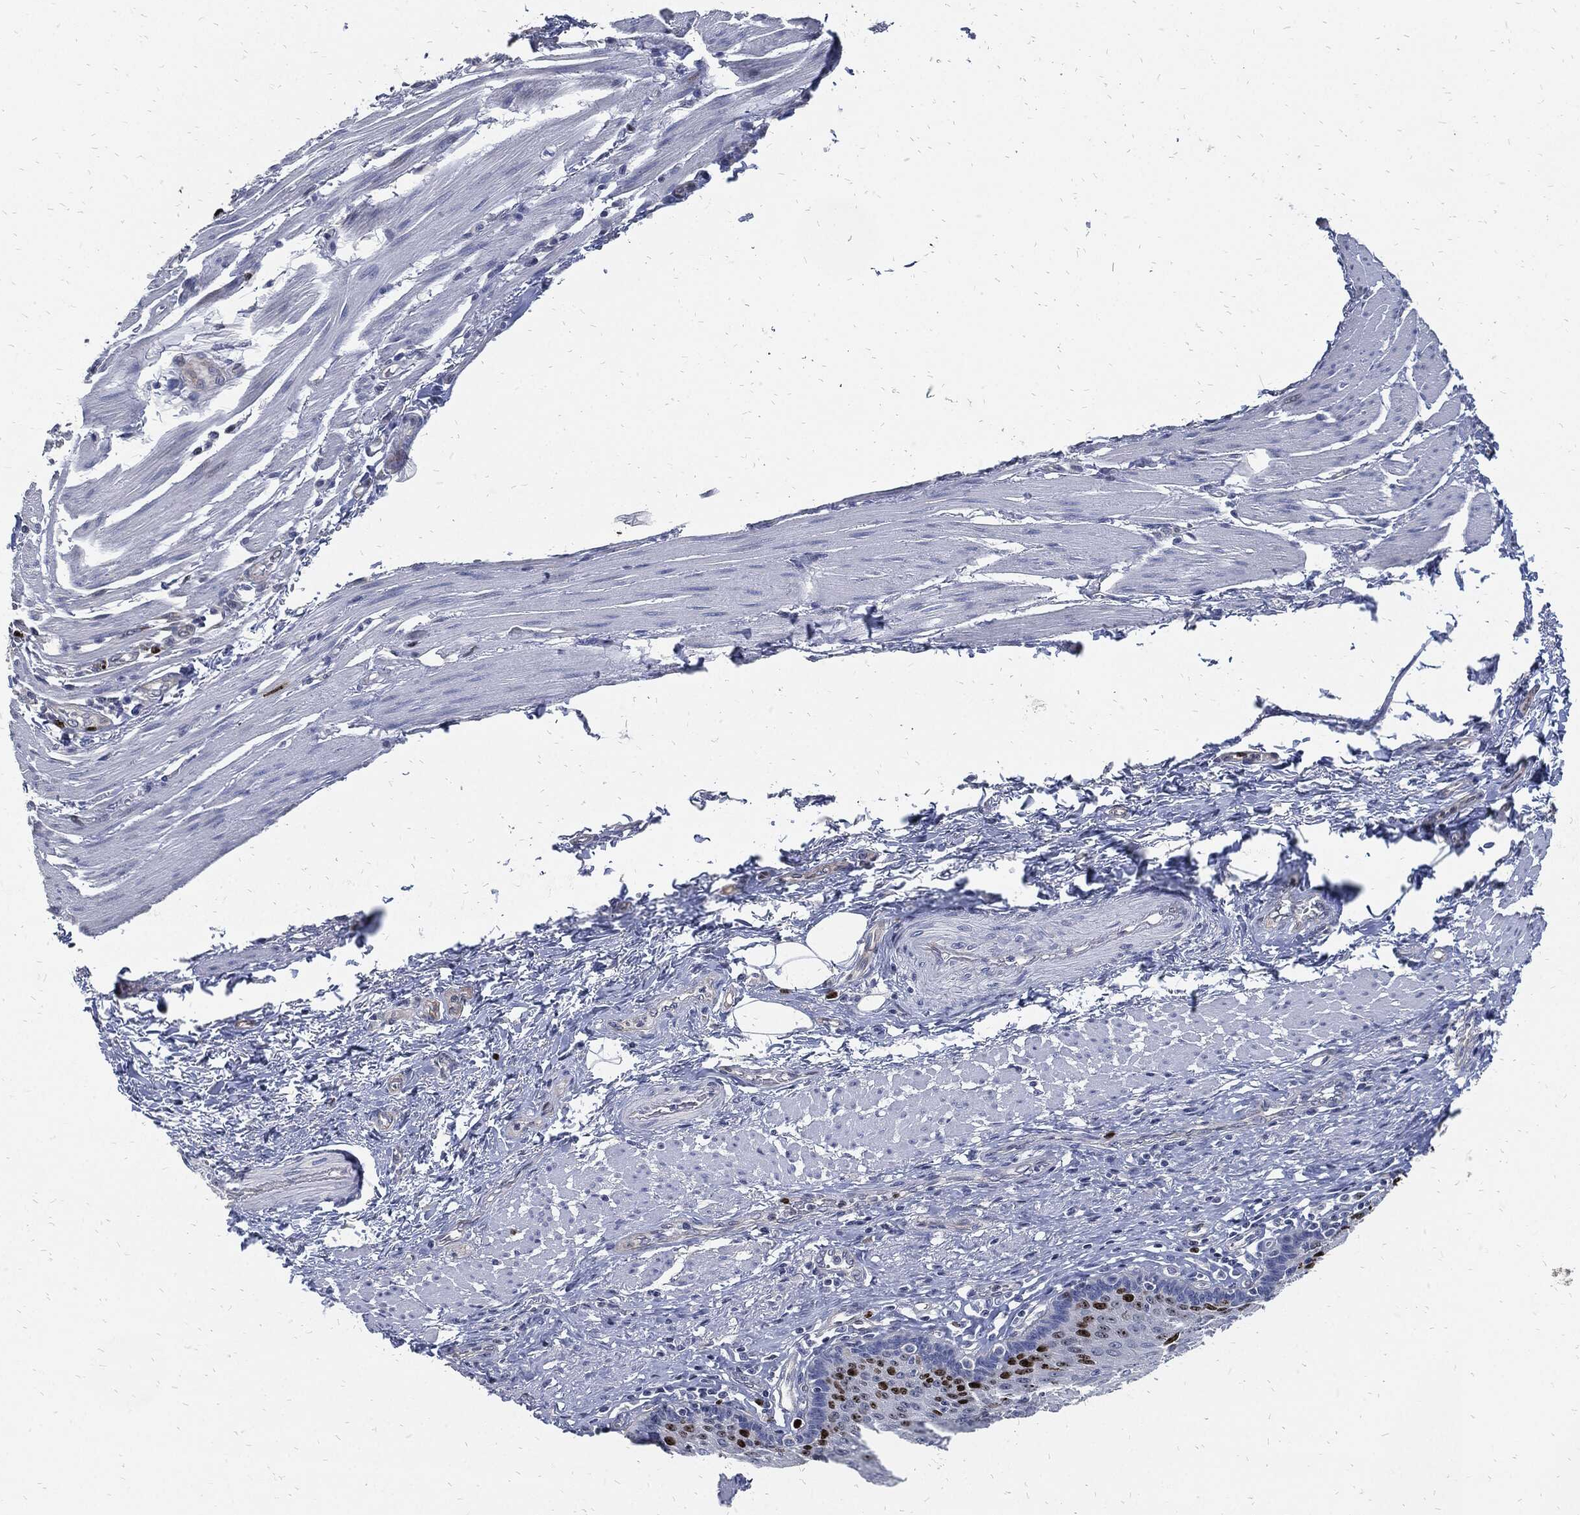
{"staining": {"intensity": "strong", "quantity": "<25%", "location": "nuclear"}, "tissue": "esophagus", "cell_type": "Squamous epithelial cells", "image_type": "normal", "snomed": [{"axis": "morphology", "description": "Normal tissue, NOS"}, {"axis": "topography", "description": "Esophagus"}], "caption": "Protein staining of unremarkable esophagus exhibits strong nuclear expression in about <25% of squamous epithelial cells.", "gene": "MKI67", "patient": {"sex": "male", "age": 58}}